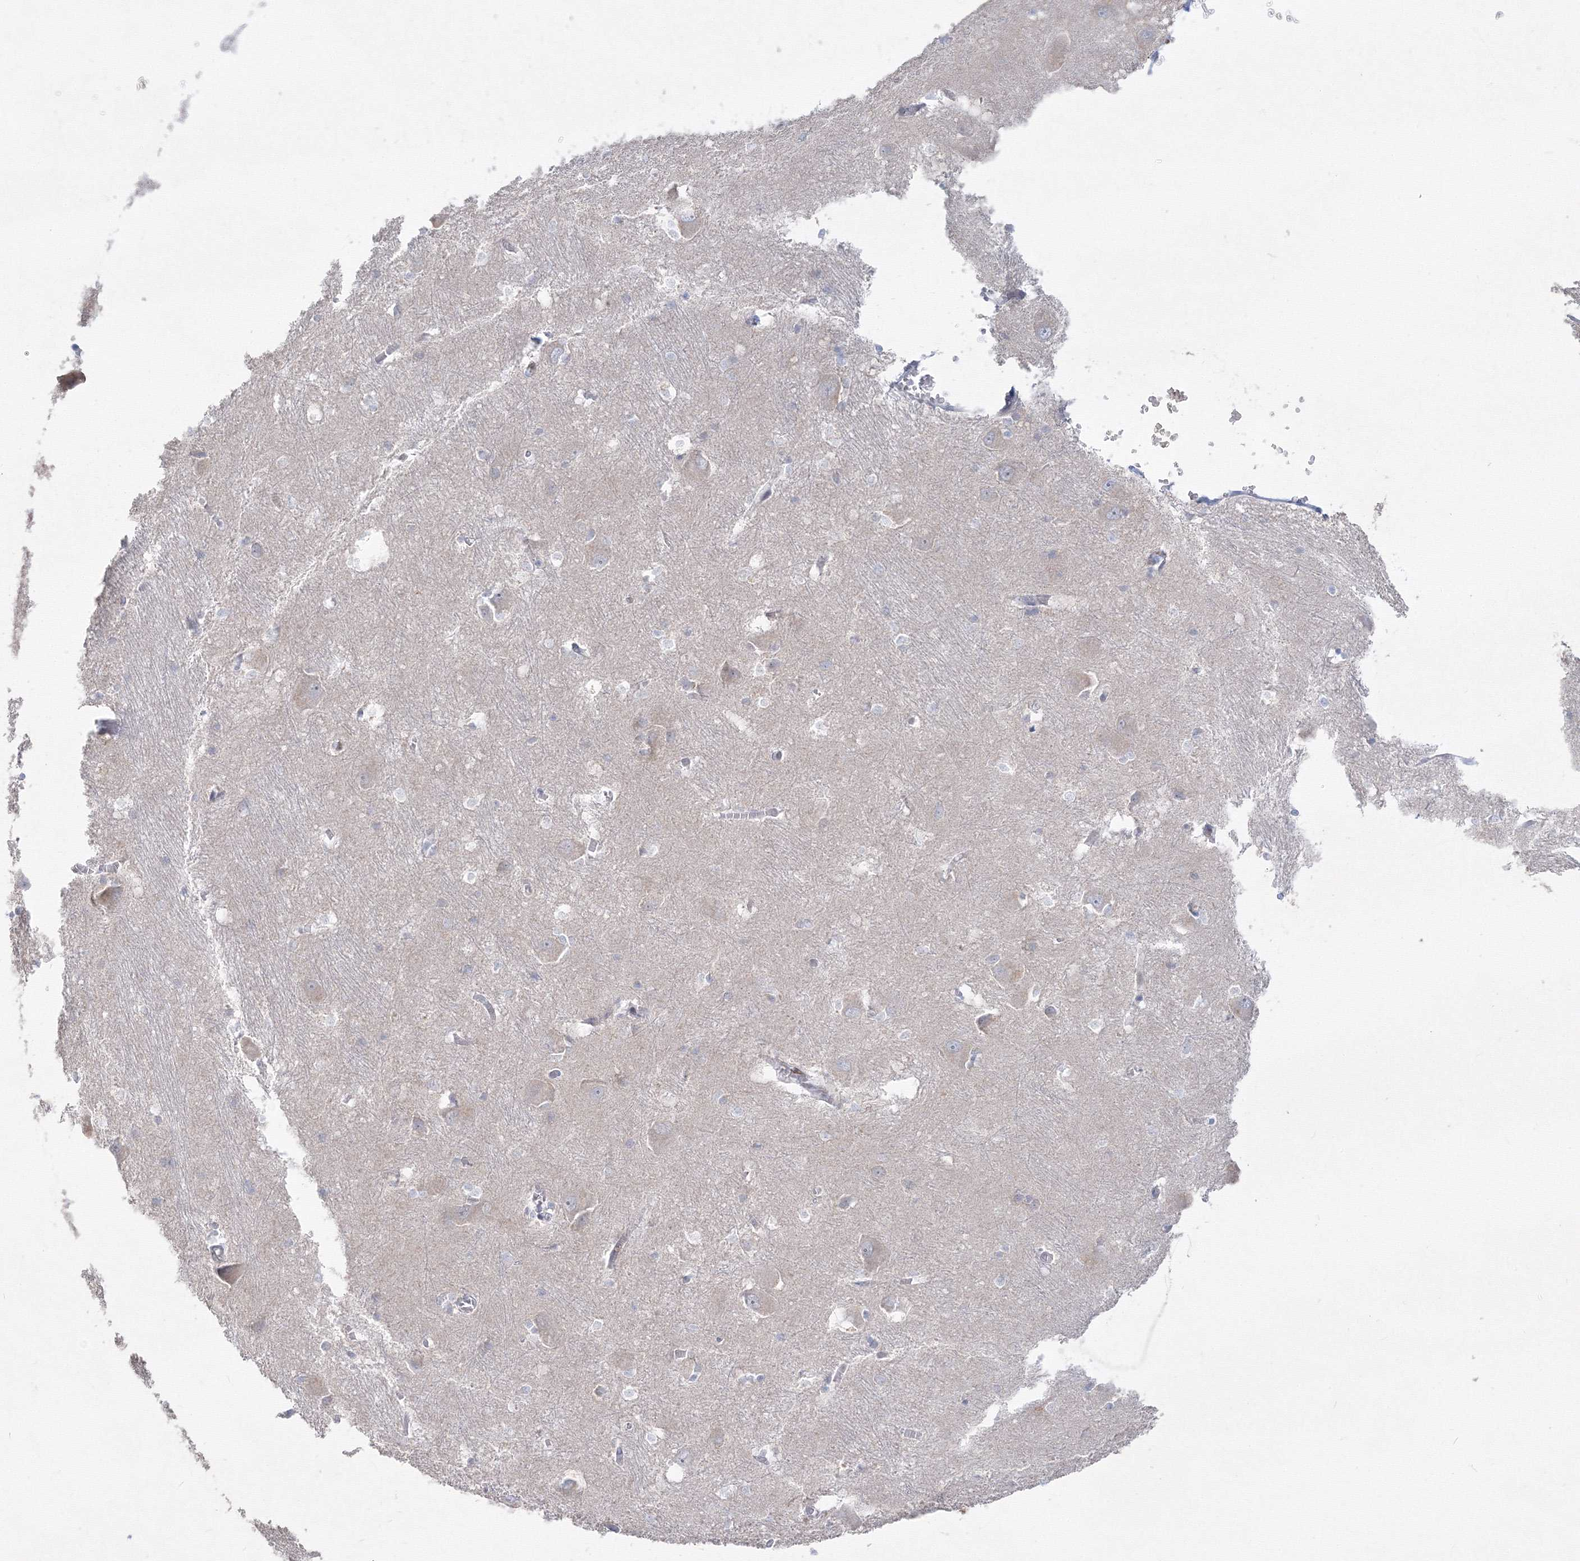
{"staining": {"intensity": "negative", "quantity": "none", "location": "none"}, "tissue": "caudate", "cell_type": "Glial cells", "image_type": "normal", "snomed": [{"axis": "morphology", "description": "Normal tissue, NOS"}, {"axis": "topography", "description": "Lateral ventricle wall"}], "caption": "This is an IHC image of normal human caudate. There is no positivity in glial cells.", "gene": "FBXL8", "patient": {"sex": "male", "age": 37}}